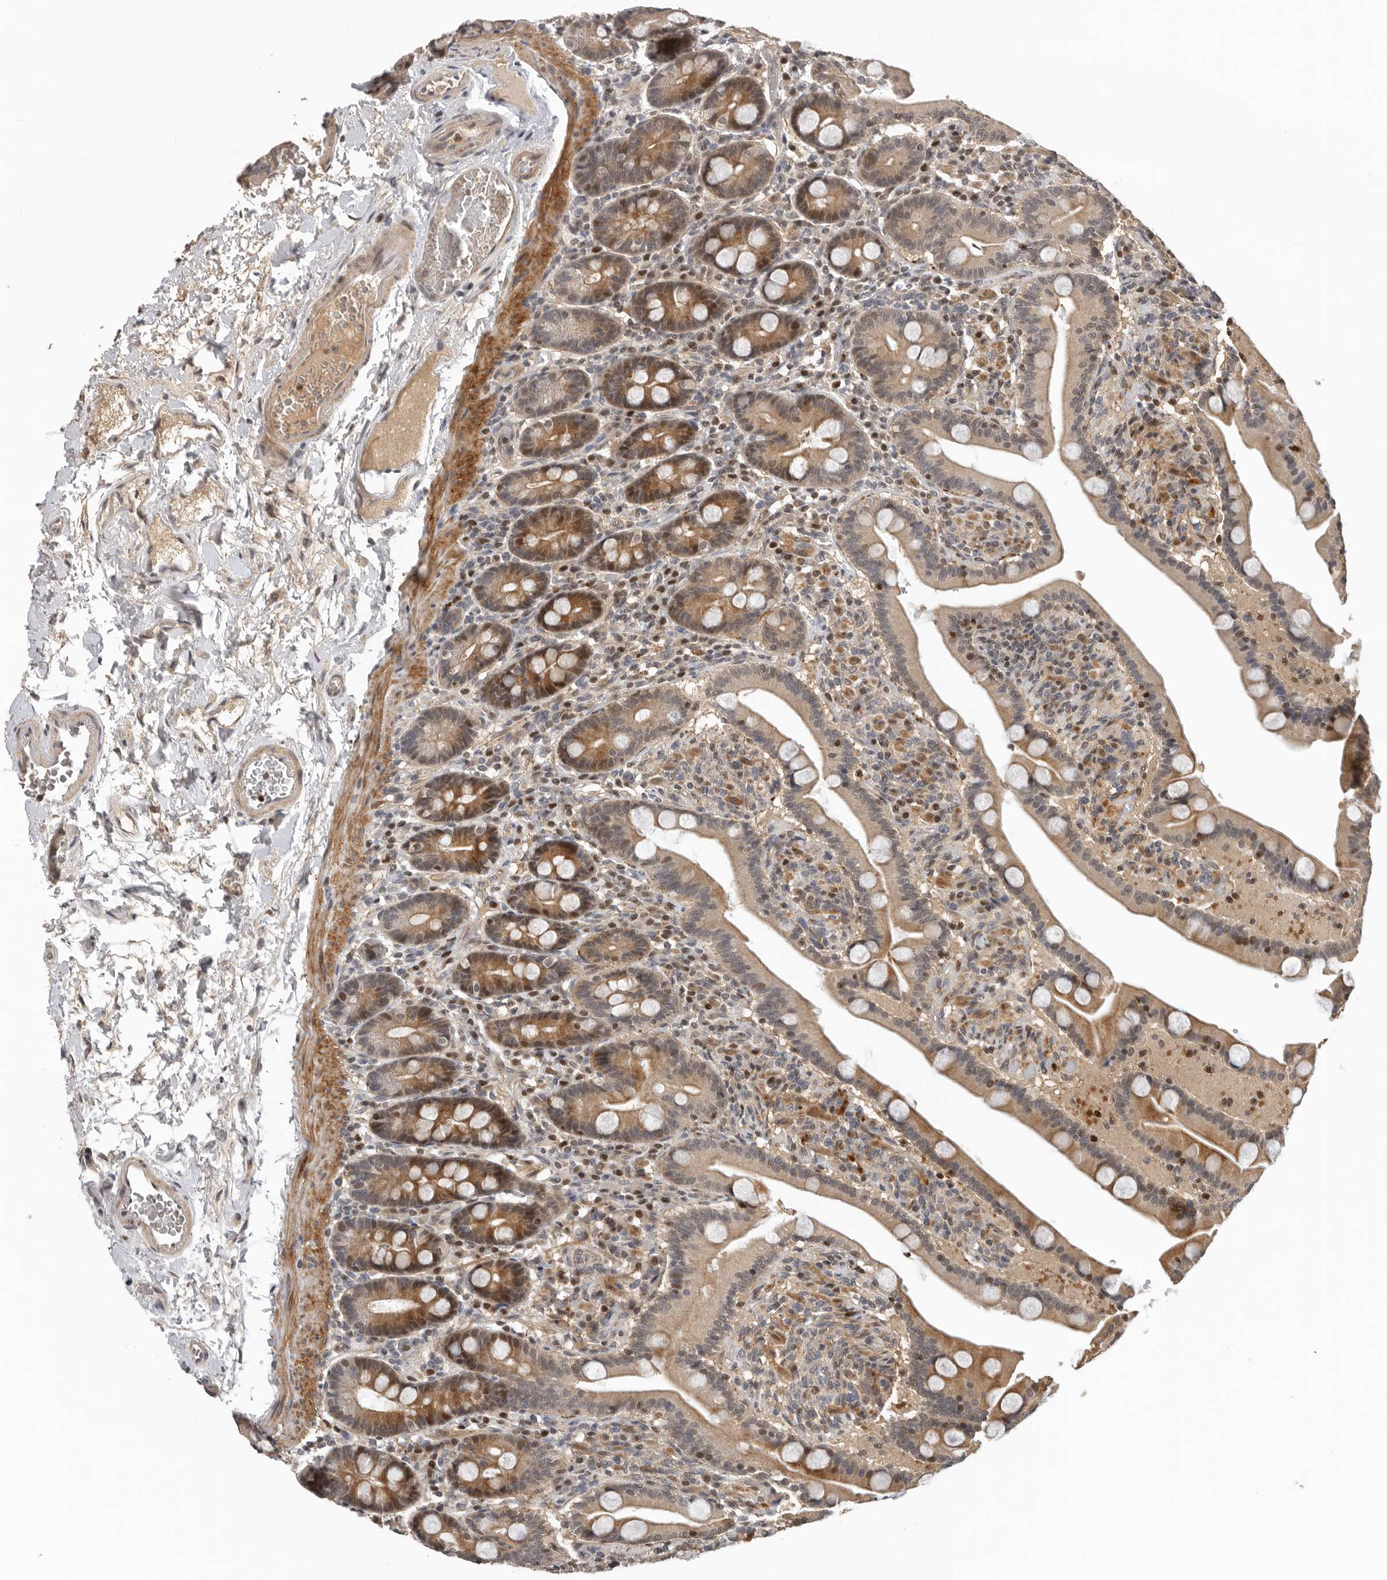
{"staining": {"intensity": "strong", "quantity": ">75%", "location": "cytoplasmic/membranous,nuclear"}, "tissue": "duodenum", "cell_type": "Glandular cells", "image_type": "normal", "snomed": [{"axis": "morphology", "description": "Normal tissue, NOS"}, {"axis": "topography", "description": "Duodenum"}], "caption": "Immunohistochemistry (IHC) staining of benign duodenum, which displays high levels of strong cytoplasmic/membranous,nuclear positivity in about >75% of glandular cells indicating strong cytoplasmic/membranous,nuclear protein positivity. The staining was performed using DAB (brown) for protein detection and nuclei were counterstained in hematoxylin (blue).", "gene": "HENMT1", "patient": {"sex": "male", "age": 54}}